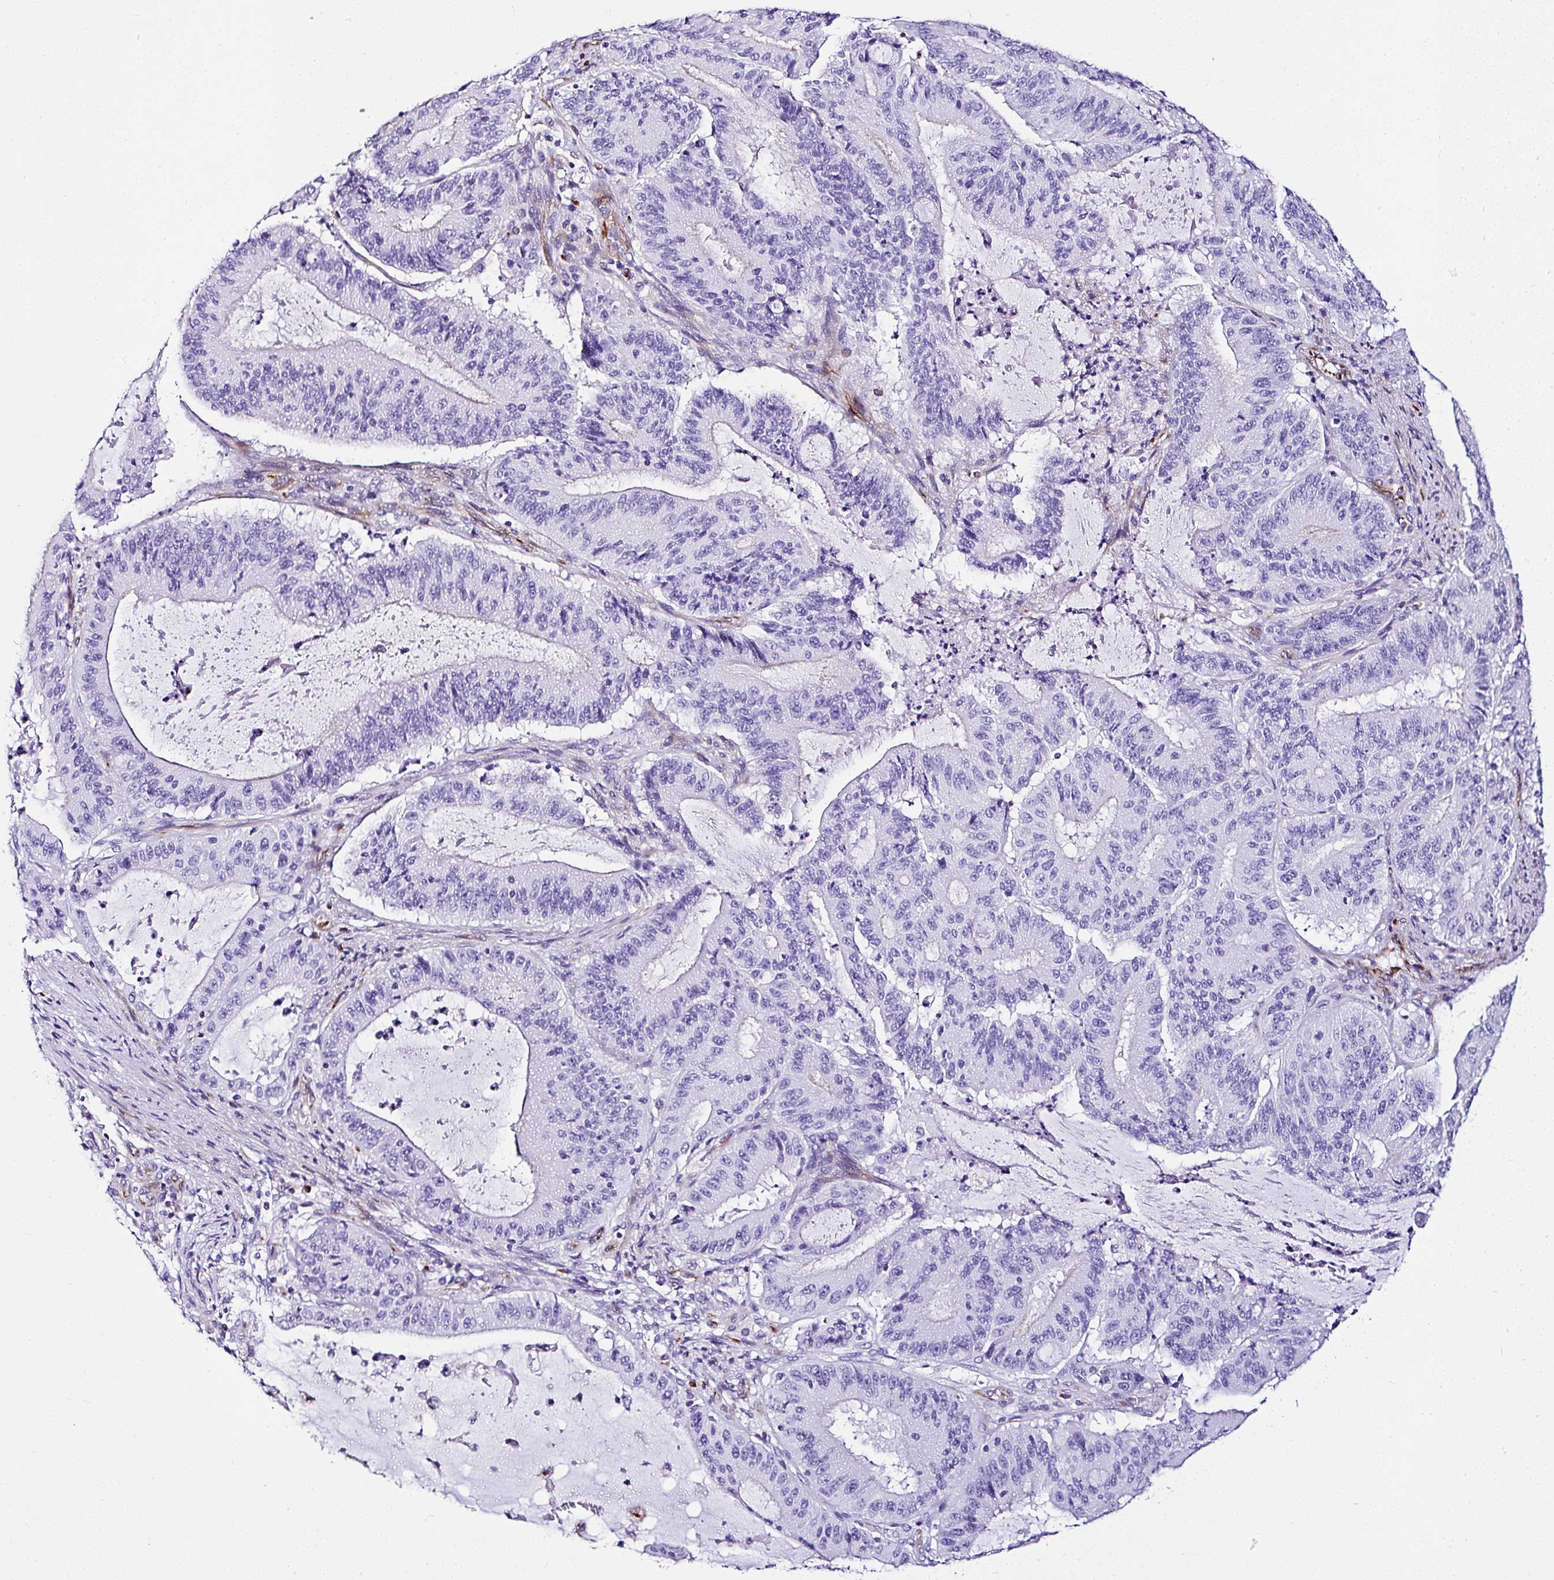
{"staining": {"intensity": "negative", "quantity": "none", "location": "none"}, "tissue": "liver cancer", "cell_type": "Tumor cells", "image_type": "cancer", "snomed": [{"axis": "morphology", "description": "Normal tissue, NOS"}, {"axis": "morphology", "description": "Cholangiocarcinoma"}, {"axis": "topography", "description": "Liver"}, {"axis": "topography", "description": "Peripheral nerve tissue"}], "caption": "Immunohistochemistry (IHC) image of human liver cholangiocarcinoma stained for a protein (brown), which displays no staining in tumor cells.", "gene": "DEPDC5", "patient": {"sex": "female", "age": 73}}